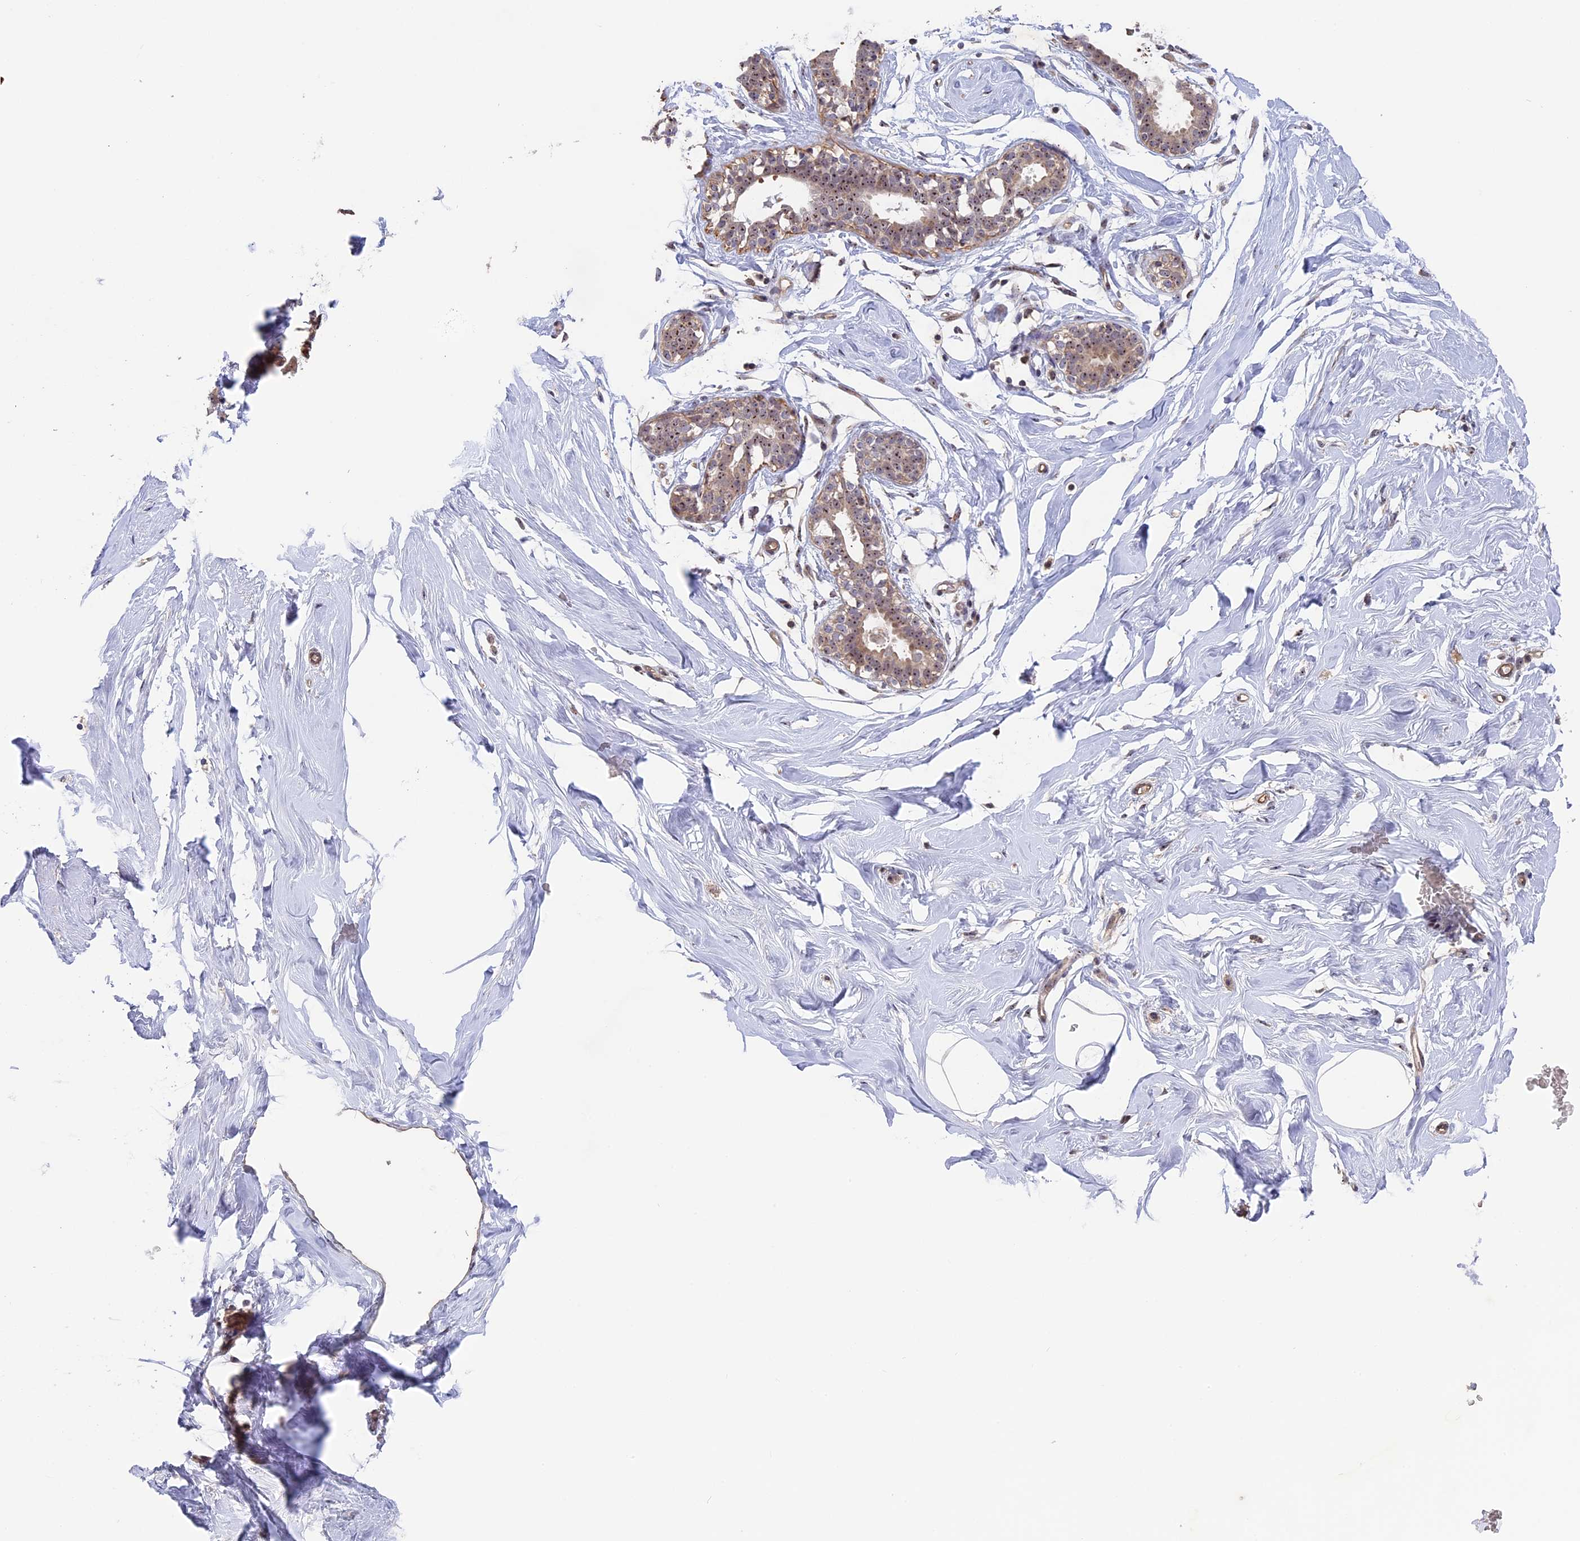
{"staining": {"intensity": "negative", "quantity": "none", "location": "none"}, "tissue": "breast", "cell_type": "Adipocytes", "image_type": "normal", "snomed": [{"axis": "morphology", "description": "Normal tissue, NOS"}, {"axis": "morphology", "description": "Adenoma, NOS"}, {"axis": "topography", "description": "Breast"}], "caption": "DAB immunohistochemical staining of unremarkable human breast demonstrates no significant expression in adipocytes. Nuclei are stained in blue.", "gene": "FAM98C", "patient": {"sex": "female", "age": 23}}